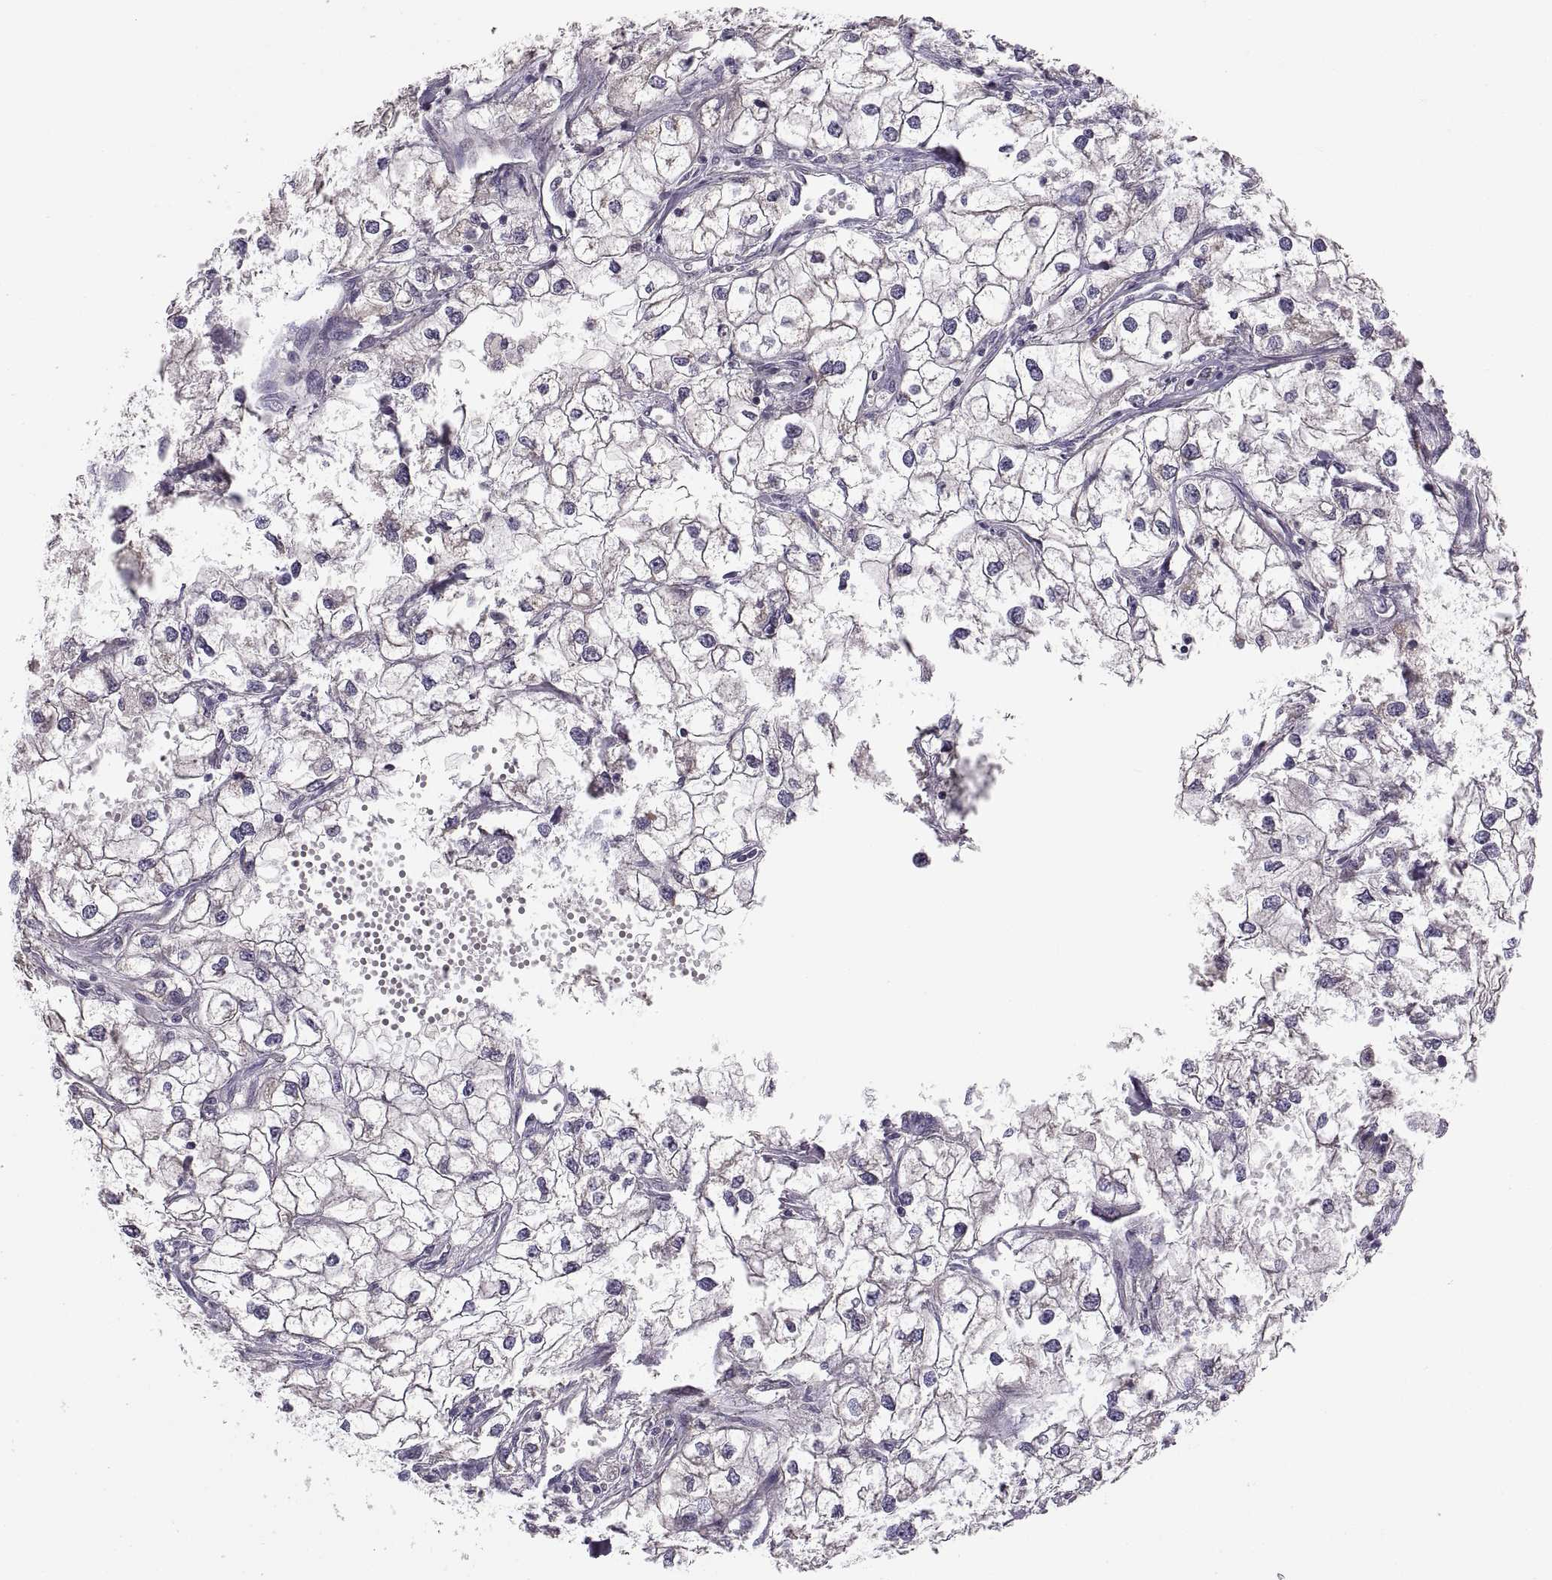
{"staining": {"intensity": "negative", "quantity": "none", "location": "none"}, "tissue": "renal cancer", "cell_type": "Tumor cells", "image_type": "cancer", "snomed": [{"axis": "morphology", "description": "Adenocarcinoma, NOS"}, {"axis": "topography", "description": "Kidney"}], "caption": "The immunohistochemistry (IHC) histopathology image has no significant staining in tumor cells of adenocarcinoma (renal) tissue.", "gene": "ACSBG2", "patient": {"sex": "male", "age": 59}}